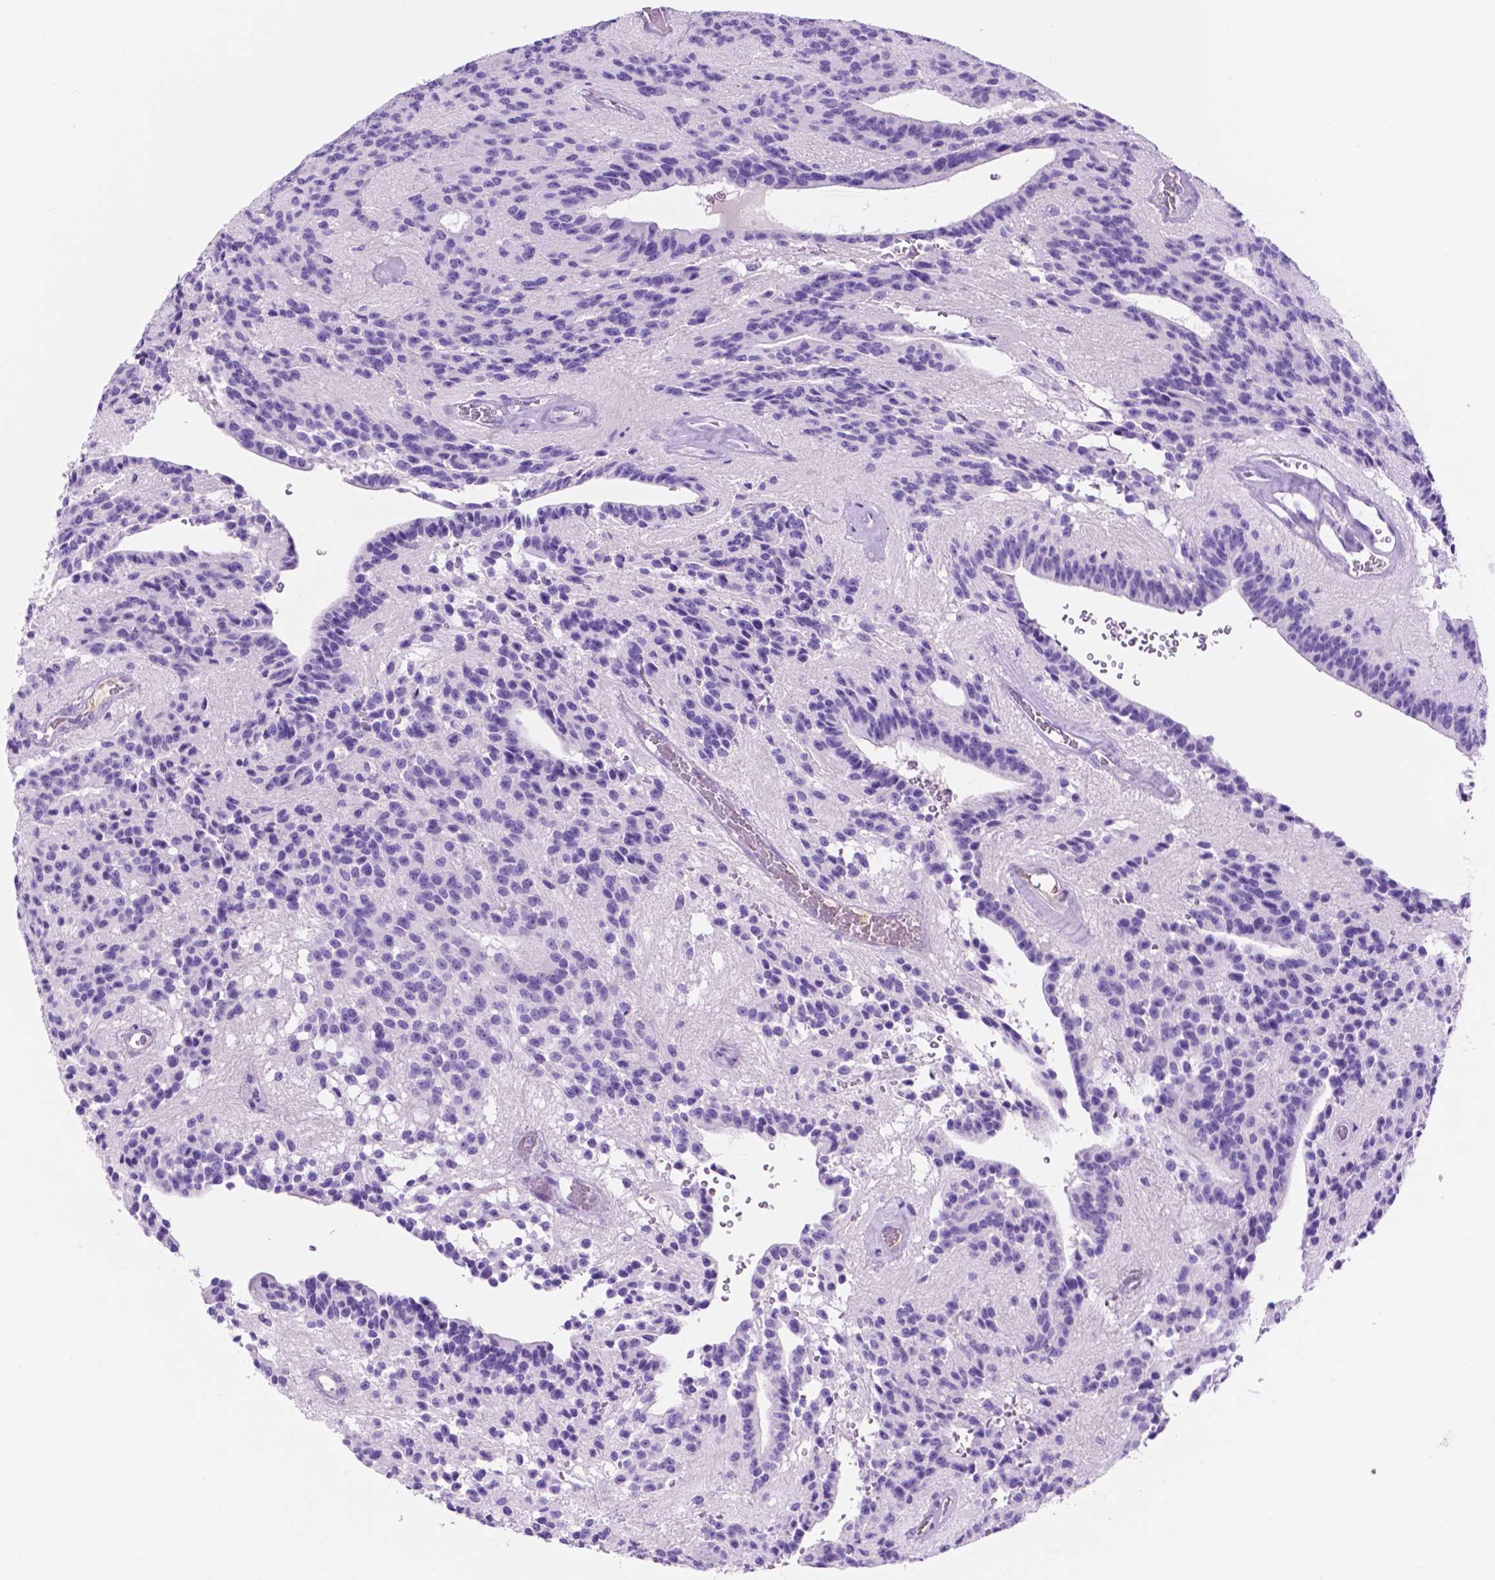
{"staining": {"intensity": "negative", "quantity": "none", "location": "none"}, "tissue": "glioma", "cell_type": "Tumor cells", "image_type": "cancer", "snomed": [{"axis": "morphology", "description": "Glioma, malignant, Low grade"}, {"axis": "topography", "description": "Brain"}], "caption": "Immunohistochemistry histopathology image of low-grade glioma (malignant) stained for a protein (brown), which exhibits no expression in tumor cells.", "gene": "FOXB2", "patient": {"sex": "male", "age": 31}}